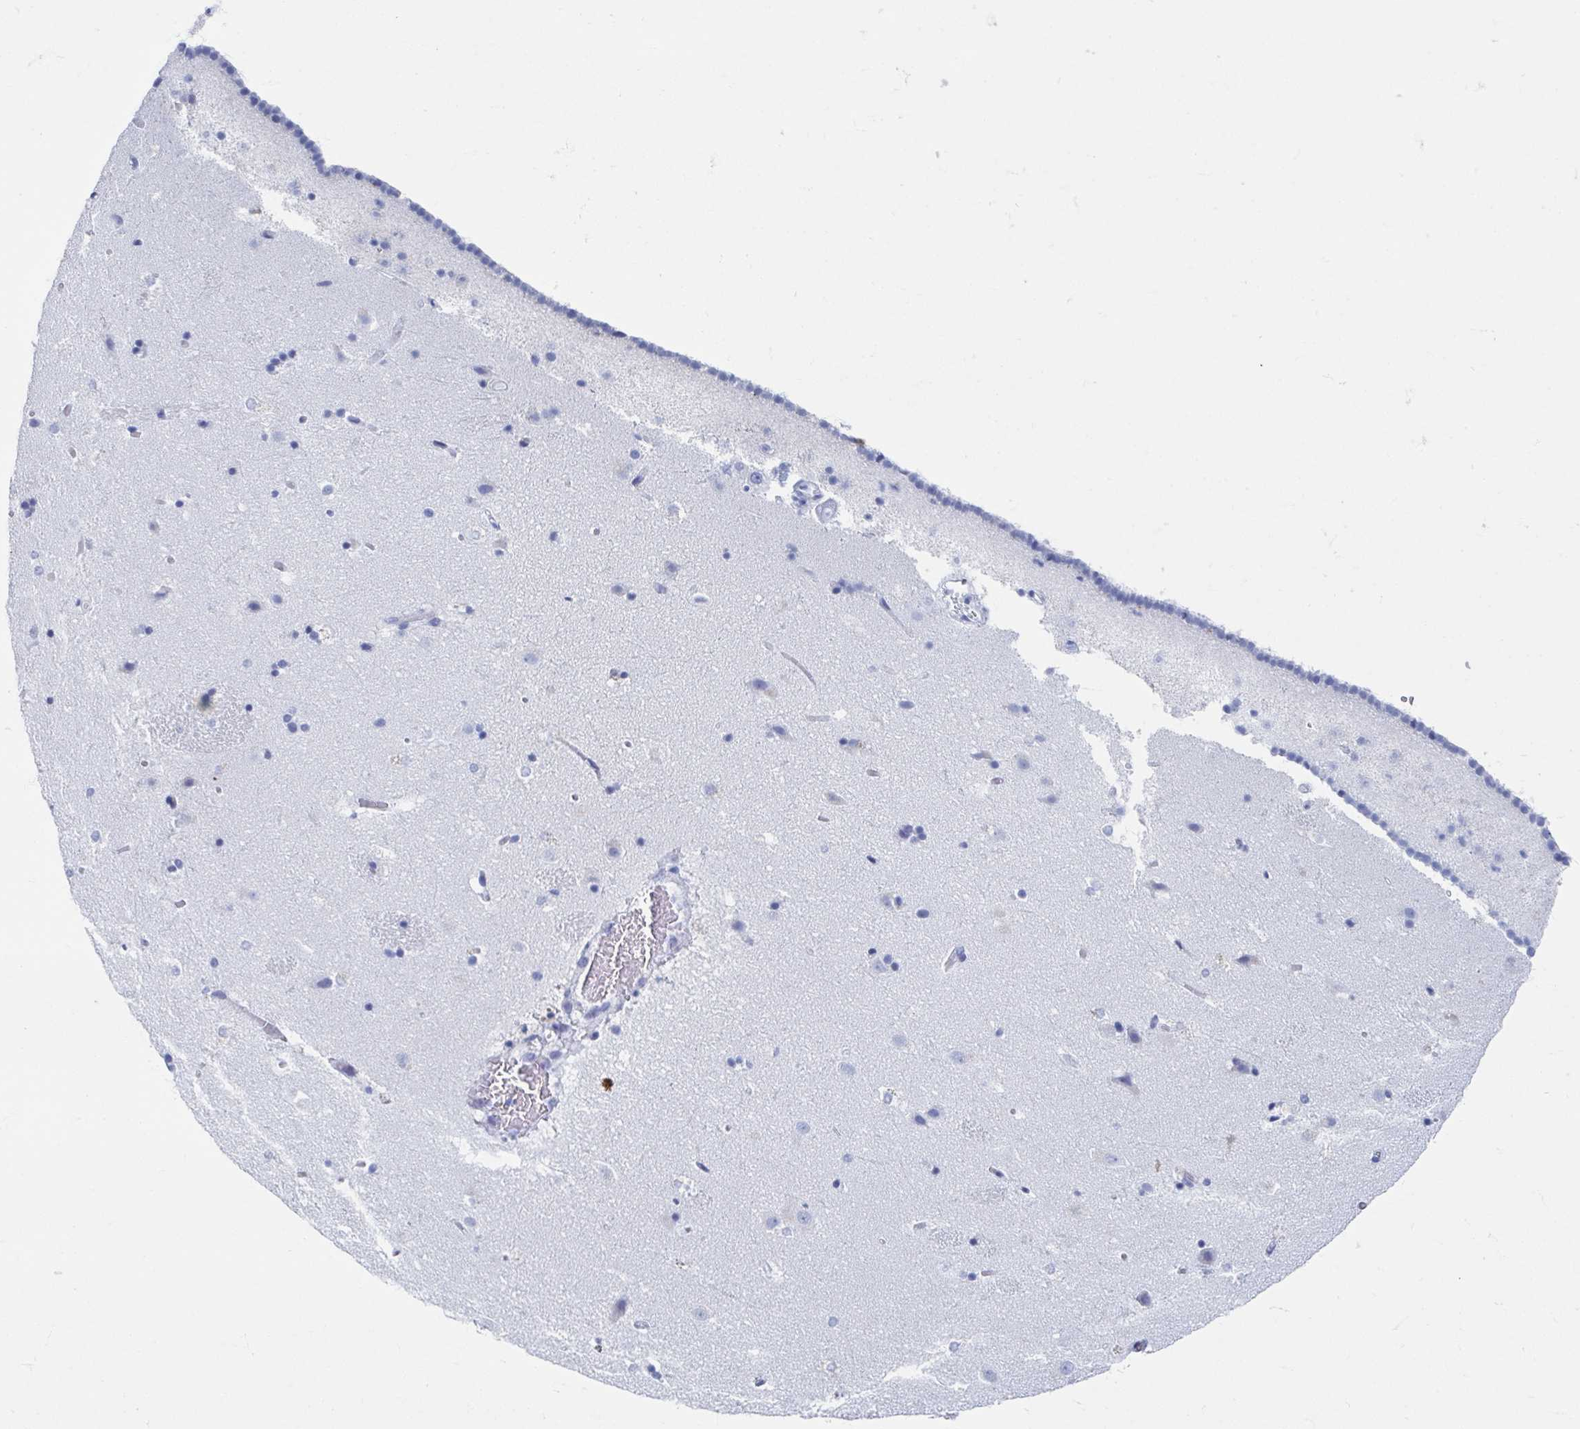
{"staining": {"intensity": "negative", "quantity": "none", "location": "none"}, "tissue": "caudate", "cell_type": "Glial cells", "image_type": "normal", "snomed": [{"axis": "morphology", "description": "Normal tissue, NOS"}, {"axis": "topography", "description": "Lateral ventricle wall"}], "caption": "High magnification brightfield microscopy of benign caudate stained with DAB (brown) and counterstained with hematoxylin (blue): glial cells show no significant staining. The staining is performed using DAB brown chromogen with nuclei counter-stained in using hematoxylin.", "gene": "C10orf53", "patient": {"sex": "male", "age": 37}}